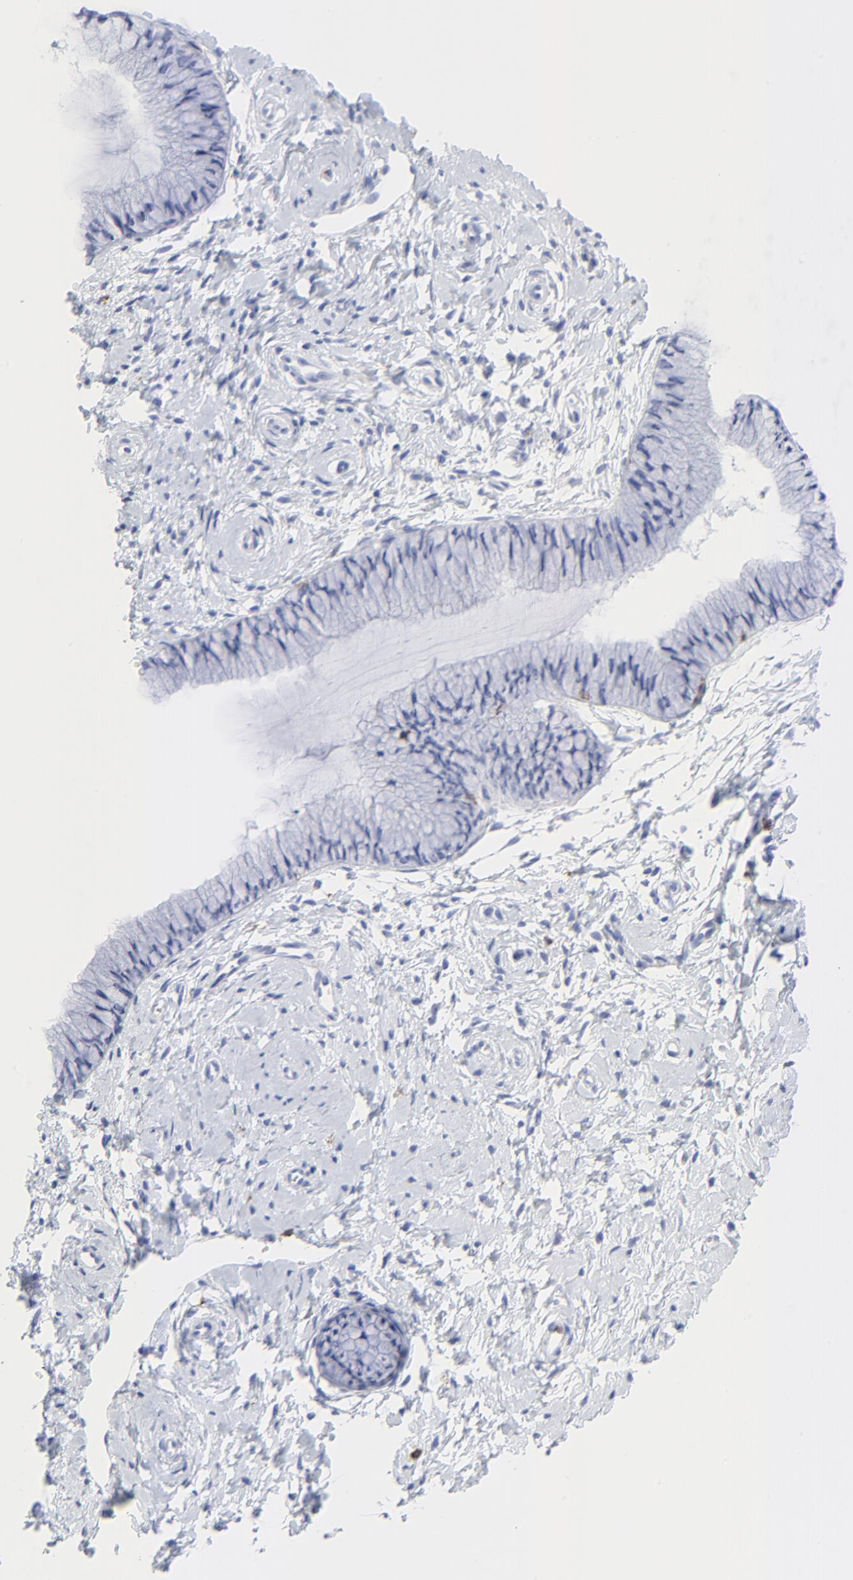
{"staining": {"intensity": "negative", "quantity": "none", "location": "none"}, "tissue": "cervix", "cell_type": "Glandular cells", "image_type": "normal", "snomed": [{"axis": "morphology", "description": "Normal tissue, NOS"}, {"axis": "topography", "description": "Cervix"}], "caption": "High power microscopy micrograph of an IHC photomicrograph of normal cervix, revealing no significant staining in glandular cells.", "gene": "LCK", "patient": {"sex": "female", "age": 46}}